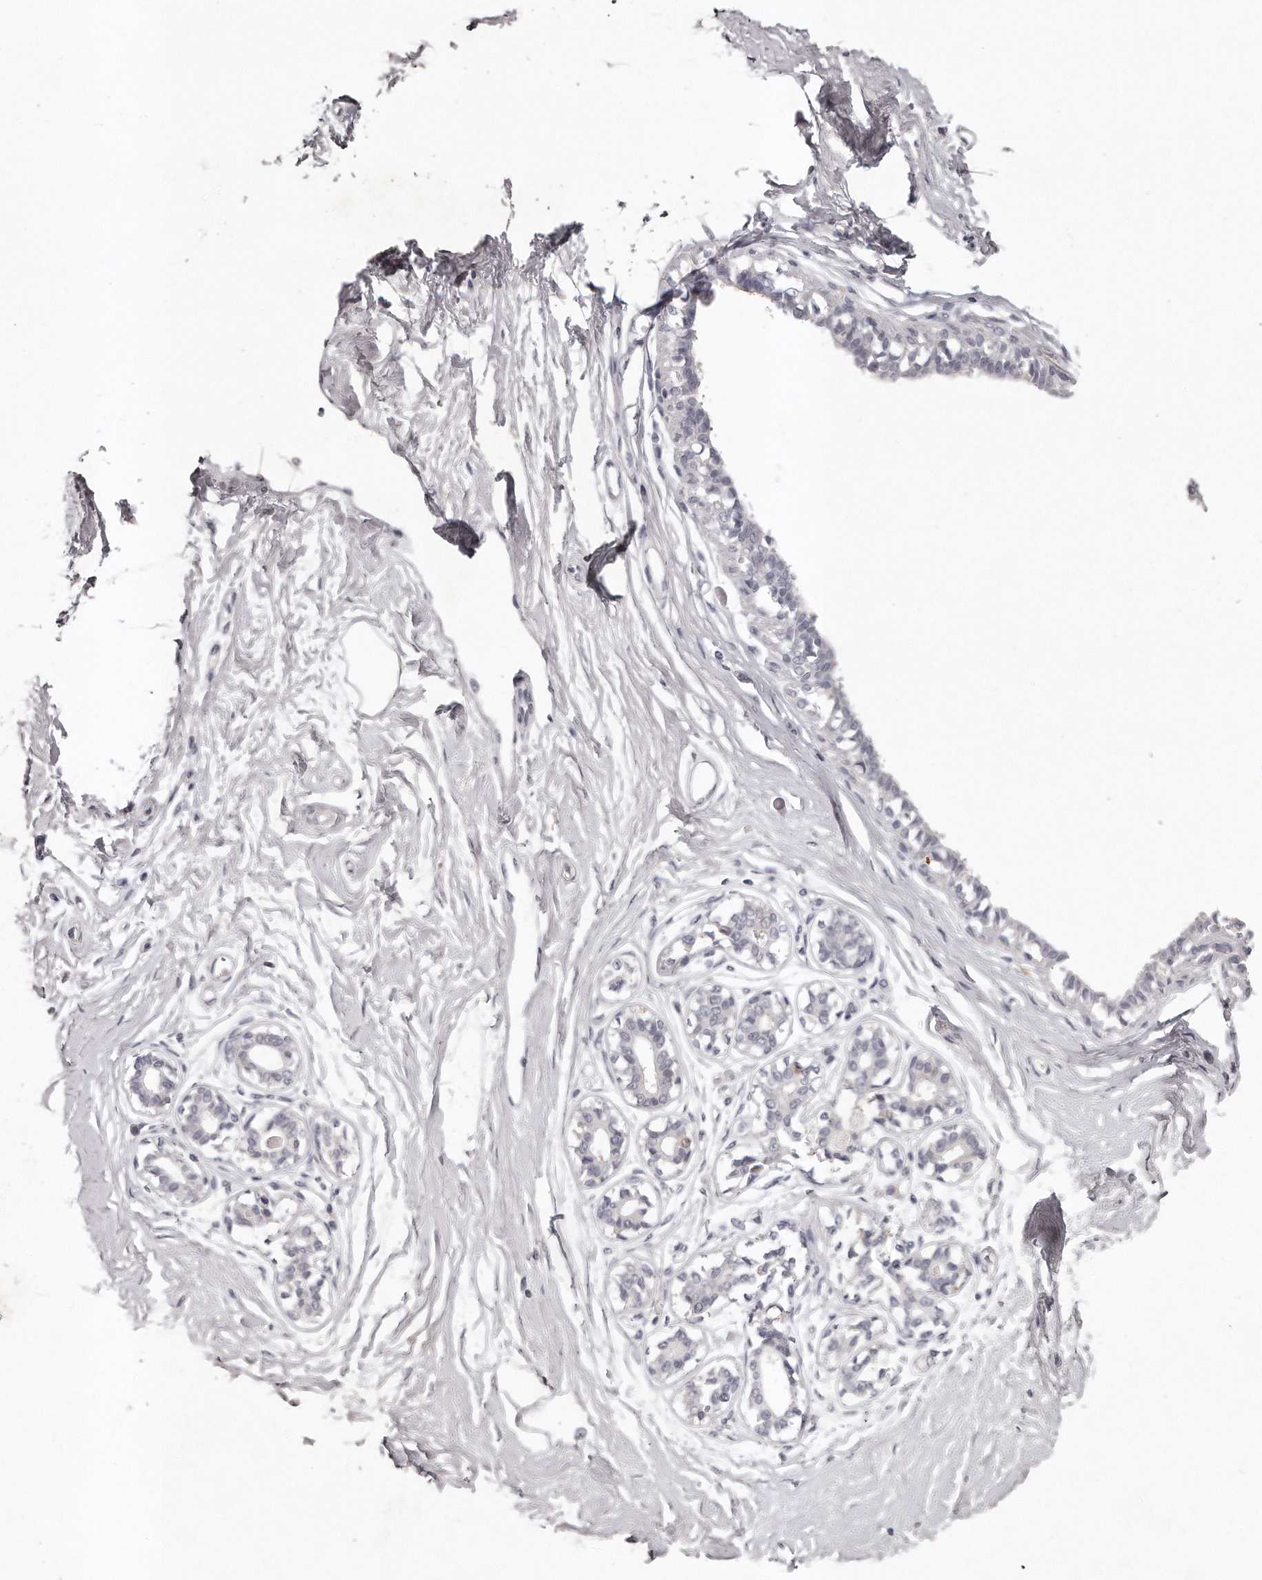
{"staining": {"intensity": "negative", "quantity": "none", "location": "none"}, "tissue": "breast", "cell_type": "Adipocytes", "image_type": "normal", "snomed": [{"axis": "morphology", "description": "Normal tissue, NOS"}, {"axis": "topography", "description": "Breast"}], "caption": "This is an immunohistochemistry (IHC) photomicrograph of normal breast. There is no expression in adipocytes.", "gene": "GGCT", "patient": {"sex": "female", "age": 45}}